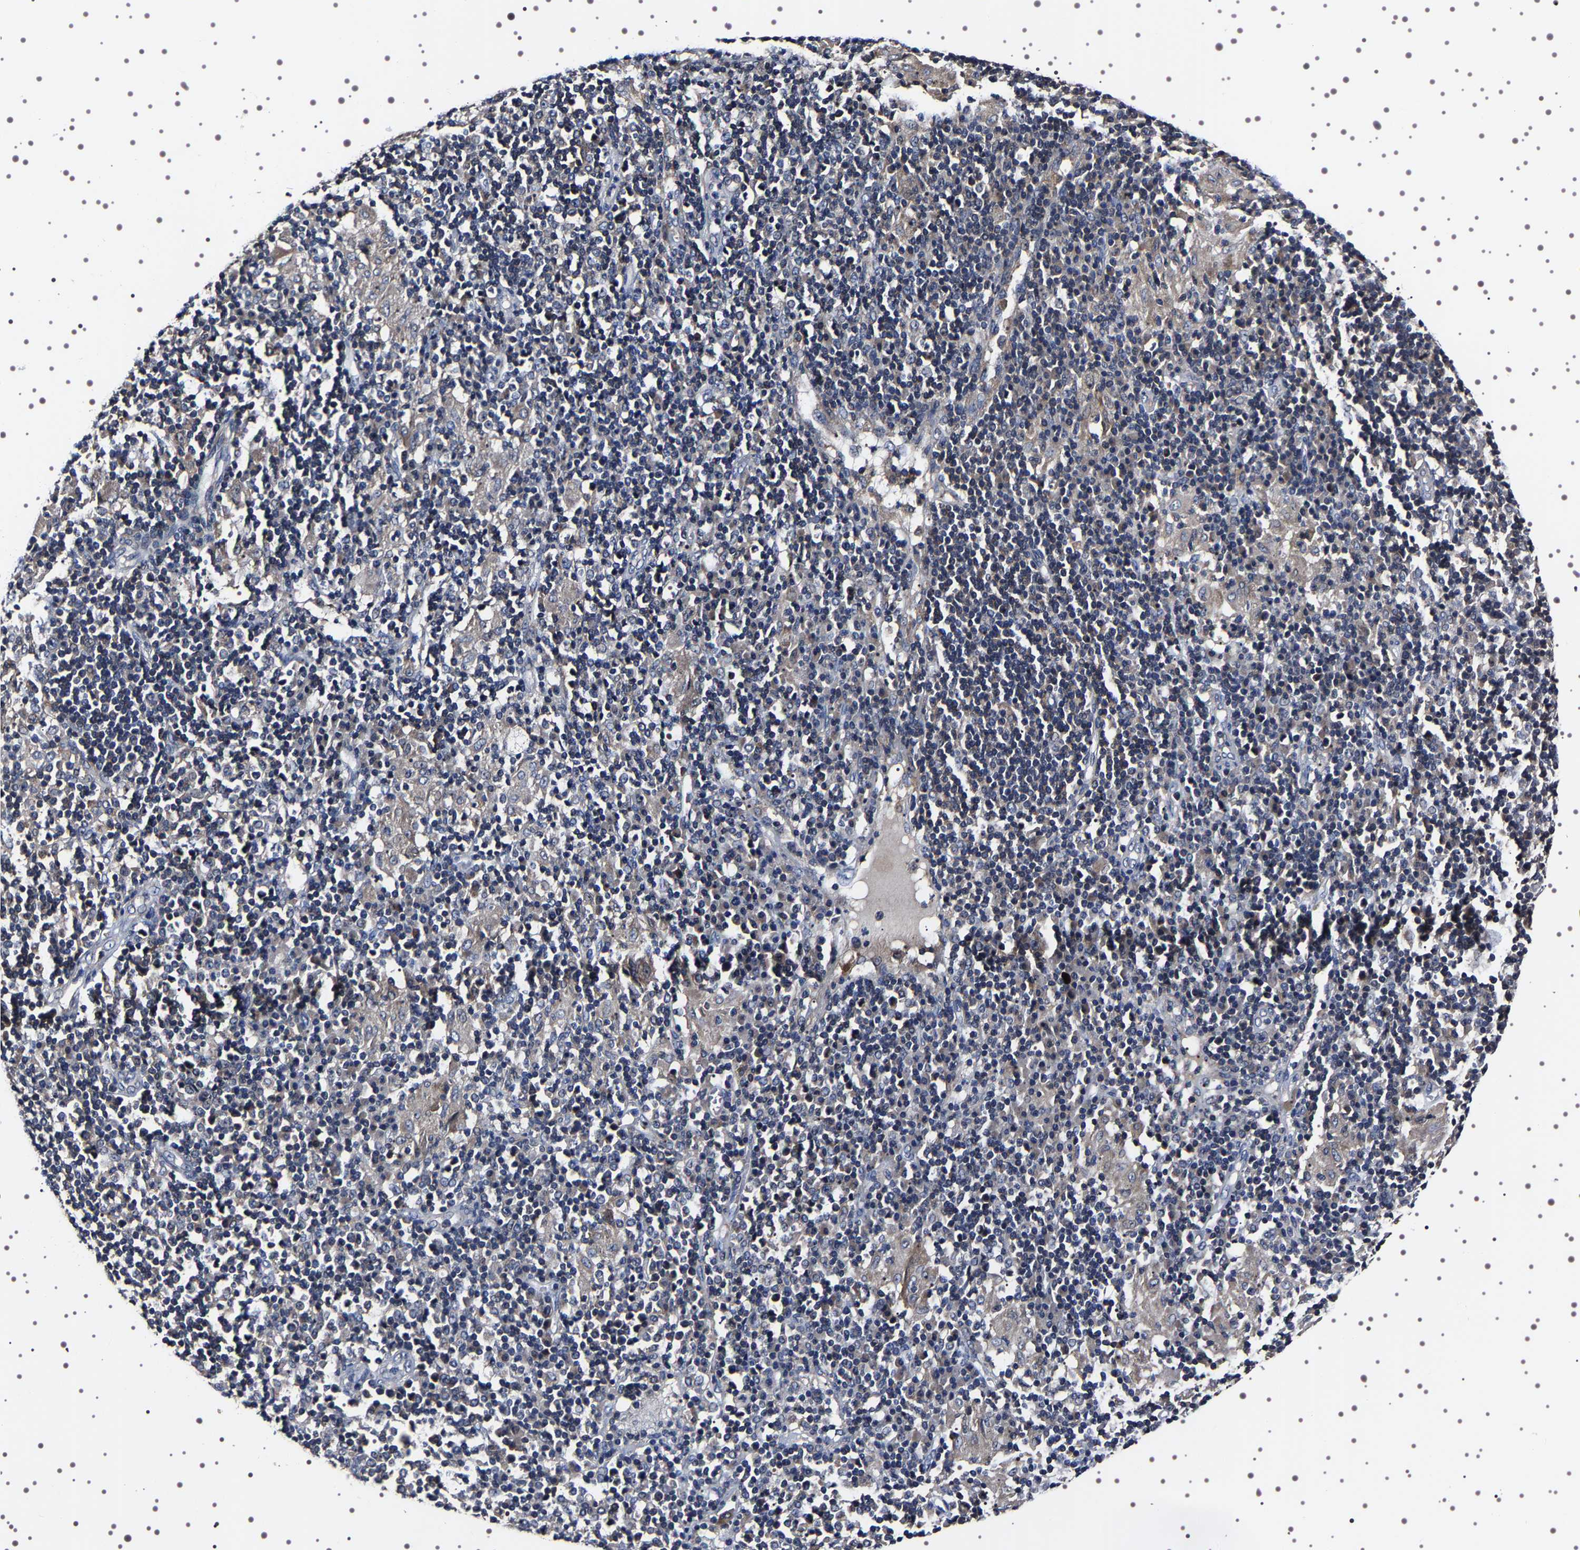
{"staining": {"intensity": "weak", "quantity": ">75%", "location": "cytoplasmic/membranous"}, "tissue": "soft tissue", "cell_type": "Chondrocytes", "image_type": "normal", "snomed": [{"axis": "morphology", "description": "Normal tissue, NOS"}, {"axis": "morphology", "description": "Adenocarcinoma, NOS"}, {"axis": "topography", "description": "Esophagus"}], "caption": "Immunohistochemical staining of unremarkable soft tissue displays >75% levels of weak cytoplasmic/membranous protein positivity in approximately >75% of chondrocytes.", "gene": "TARBP1", "patient": {"sex": "male", "age": 62}}